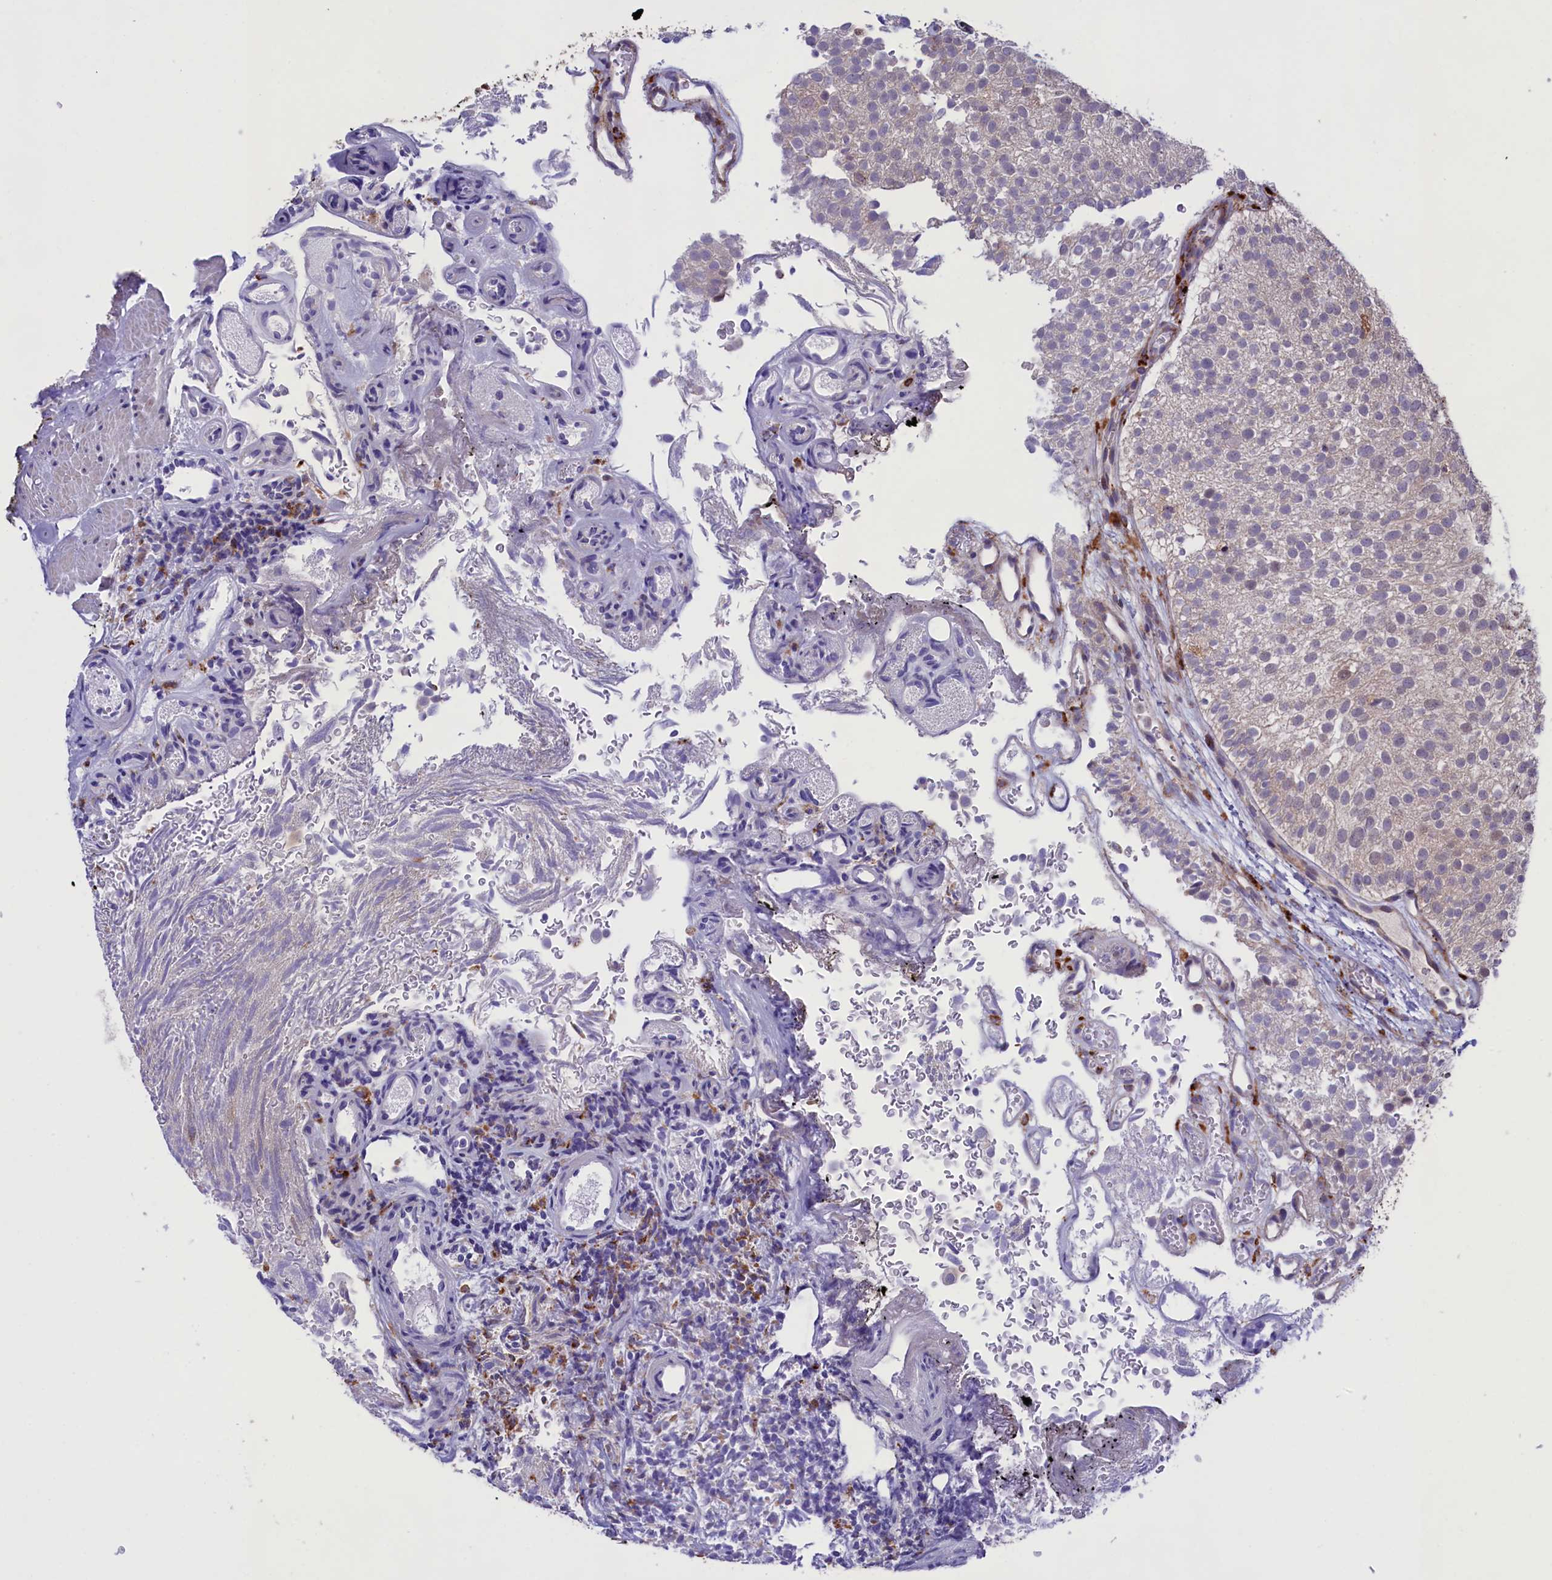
{"staining": {"intensity": "weak", "quantity": "25%-75%", "location": "cytoplasmic/membranous,nuclear"}, "tissue": "urothelial cancer", "cell_type": "Tumor cells", "image_type": "cancer", "snomed": [{"axis": "morphology", "description": "Urothelial carcinoma, Low grade"}, {"axis": "topography", "description": "Urinary bladder"}], "caption": "IHC (DAB (3,3'-diaminobenzidine)) staining of human urothelial cancer demonstrates weak cytoplasmic/membranous and nuclear protein expression in approximately 25%-75% of tumor cells.", "gene": "MAN2B1", "patient": {"sex": "male", "age": 78}}